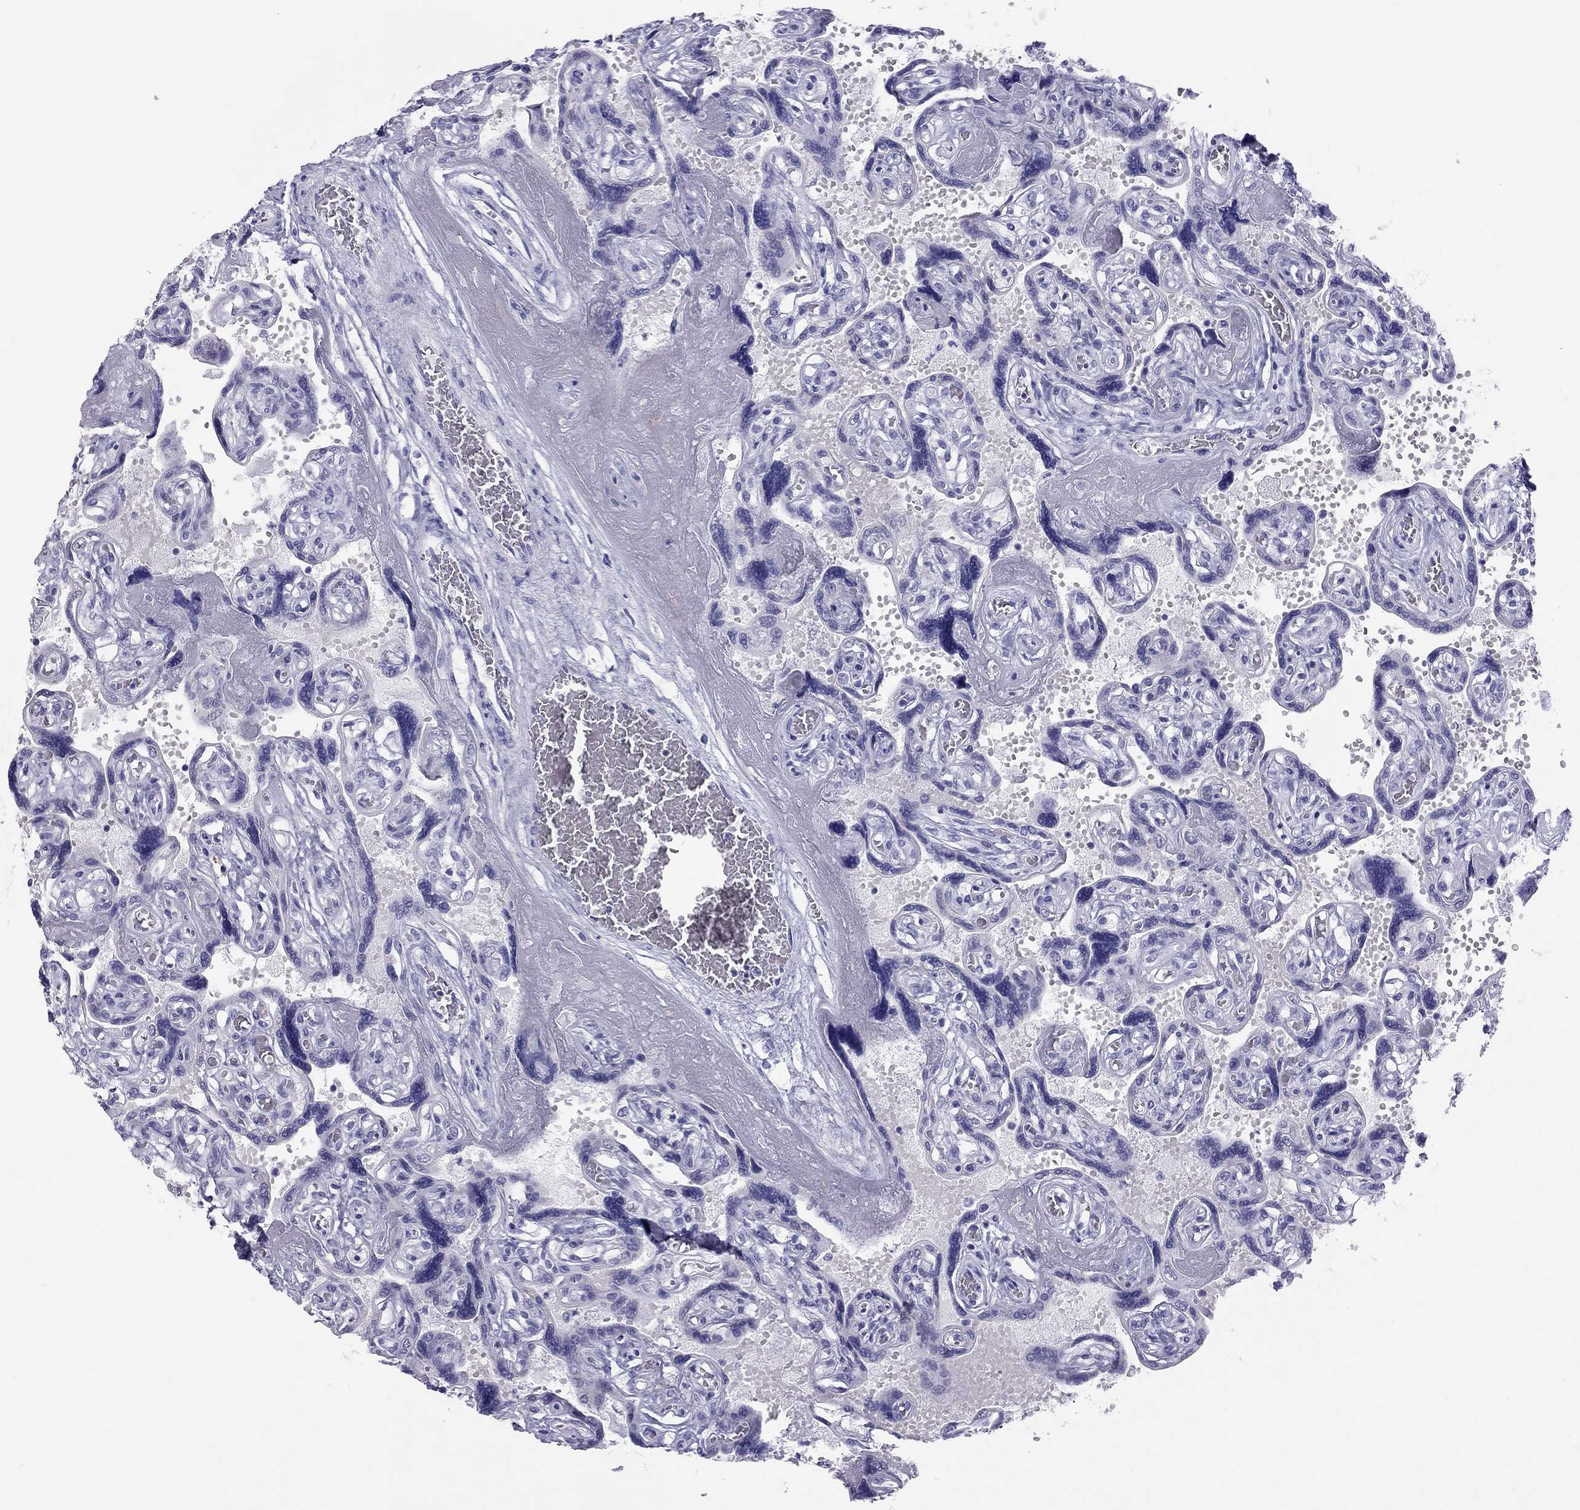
{"staining": {"intensity": "negative", "quantity": "none", "location": "none"}, "tissue": "placenta", "cell_type": "Decidual cells", "image_type": "normal", "snomed": [{"axis": "morphology", "description": "Normal tissue, NOS"}, {"axis": "topography", "description": "Placenta"}], "caption": "Placenta stained for a protein using IHC shows no positivity decidual cells.", "gene": "TRPM3", "patient": {"sex": "female", "age": 32}}